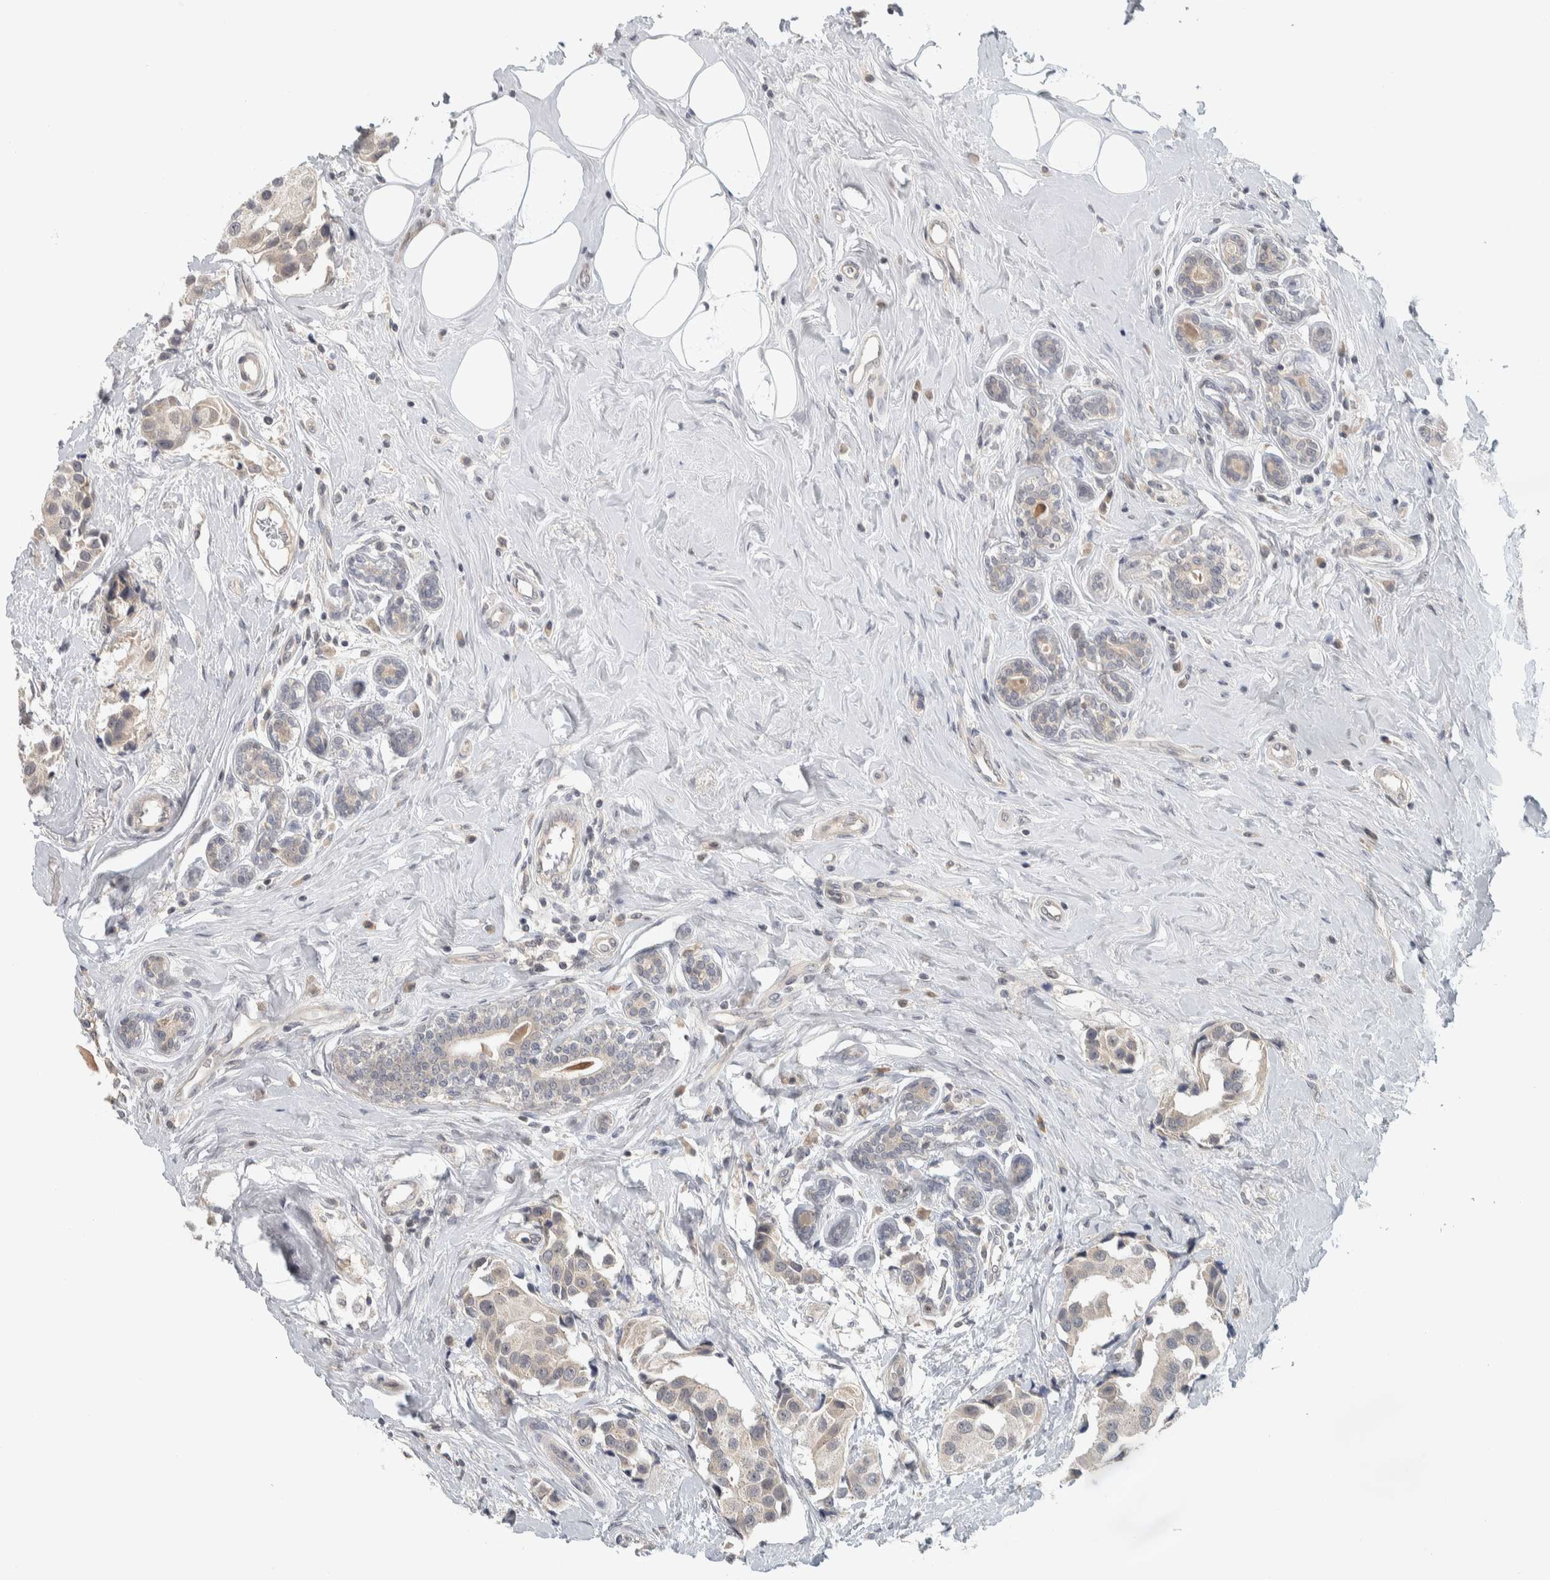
{"staining": {"intensity": "negative", "quantity": "none", "location": "none"}, "tissue": "breast cancer", "cell_type": "Tumor cells", "image_type": "cancer", "snomed": [{"axis": "morphology", "description": "Normal tissue, NOS"}, {"axis": "morphology", "description": "Duct carcinoma"}, {"axis": "topography", "description": "Breast"}], "caption": "Human breast invasive ductal carcinoma stained for a protein using IHC exhibits no staining in tumor cells.", "gene": "AFP", "patient": {"sex": "female", "age": 39}}